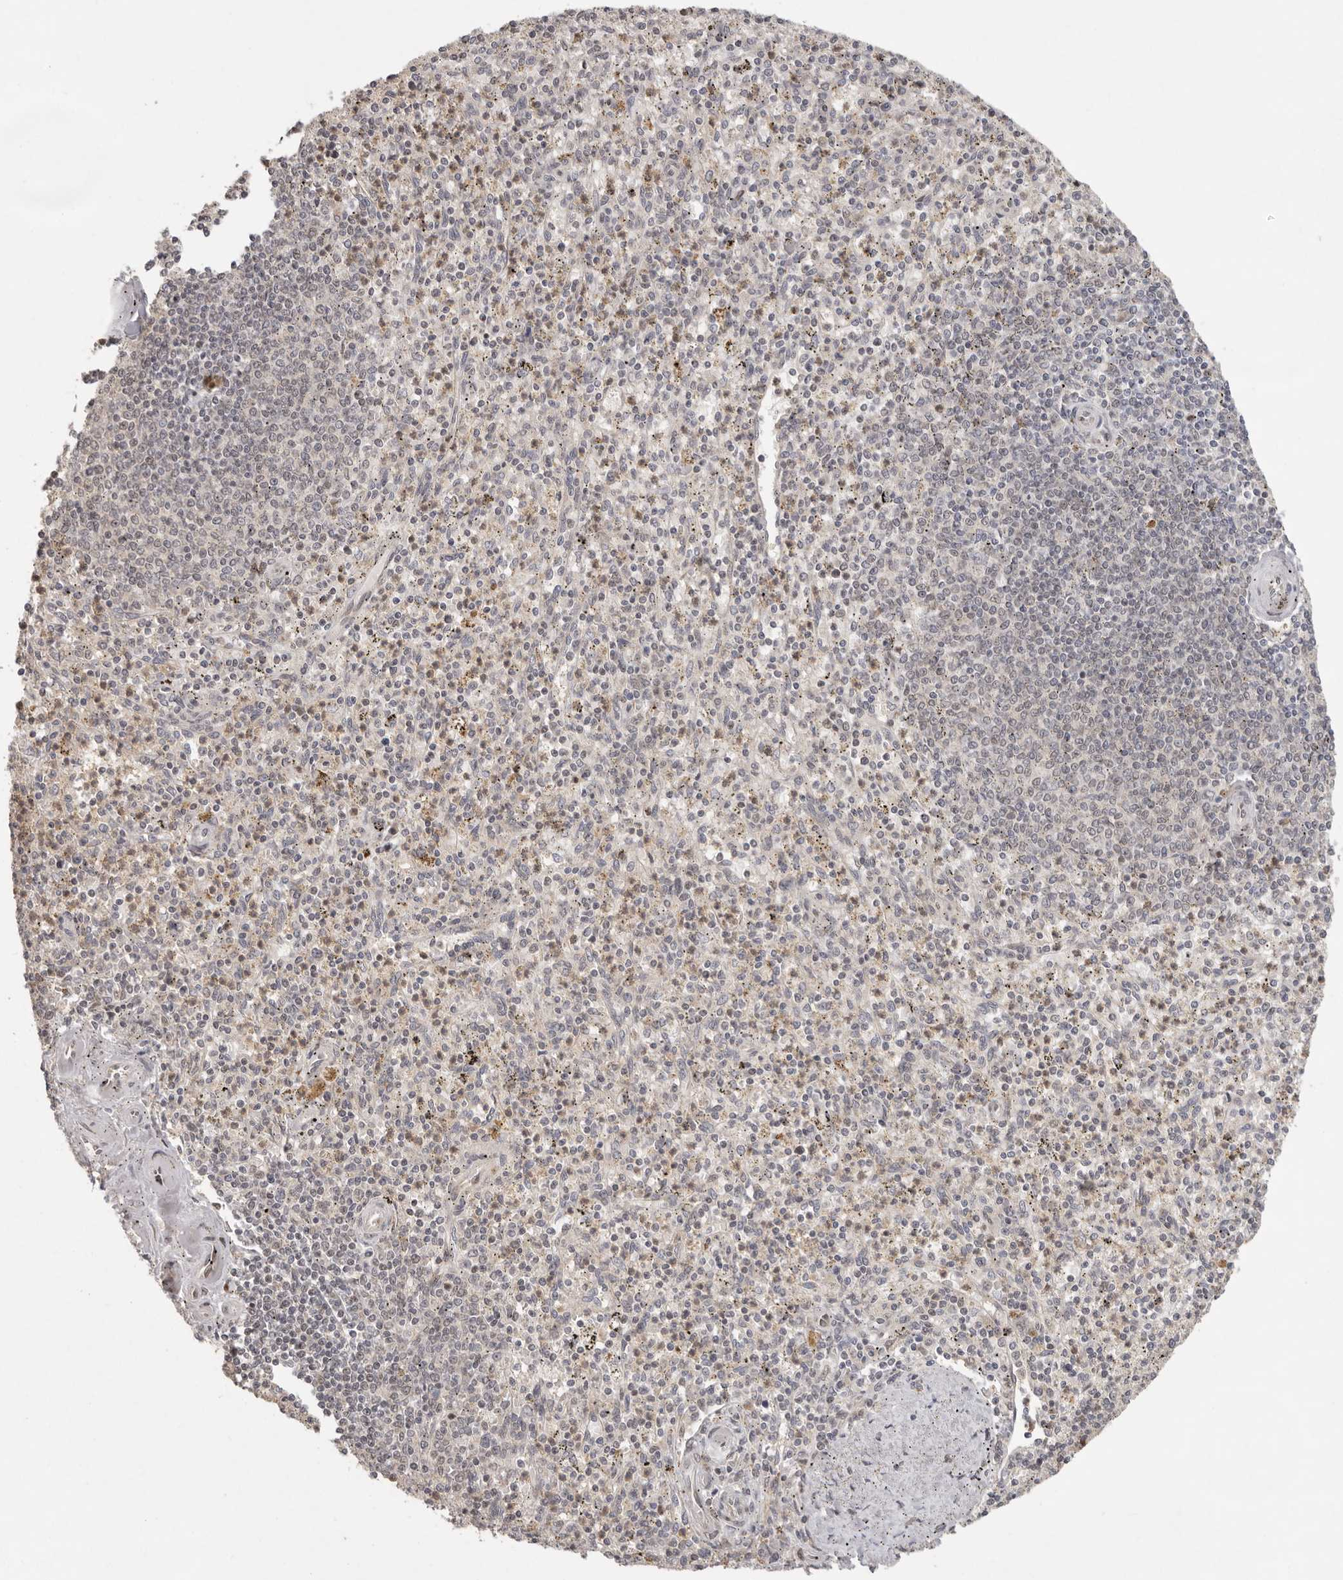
{"staining": {"intensity": "weak", "quantity": "25%-75%", "location": "cytoplasmic/membranous"}, "tissue": "spleen", "cell_type": "Cells in red pulp", "image_type": "normal", "snomed": [{"axis": "morphology", "description": "Normal tissue, NOS"}, {"axis": "topography", "description": "Spleen"}], "caption": "Weak cytoplasmic/membranous expression for a protein is appreciated in about 25%-75% of cells in red pulp of unremarkable spleen using immunohistochemistry (IHC).", "gene": "LRRC75A", "patient": {"sex": "male", "age": 72}}